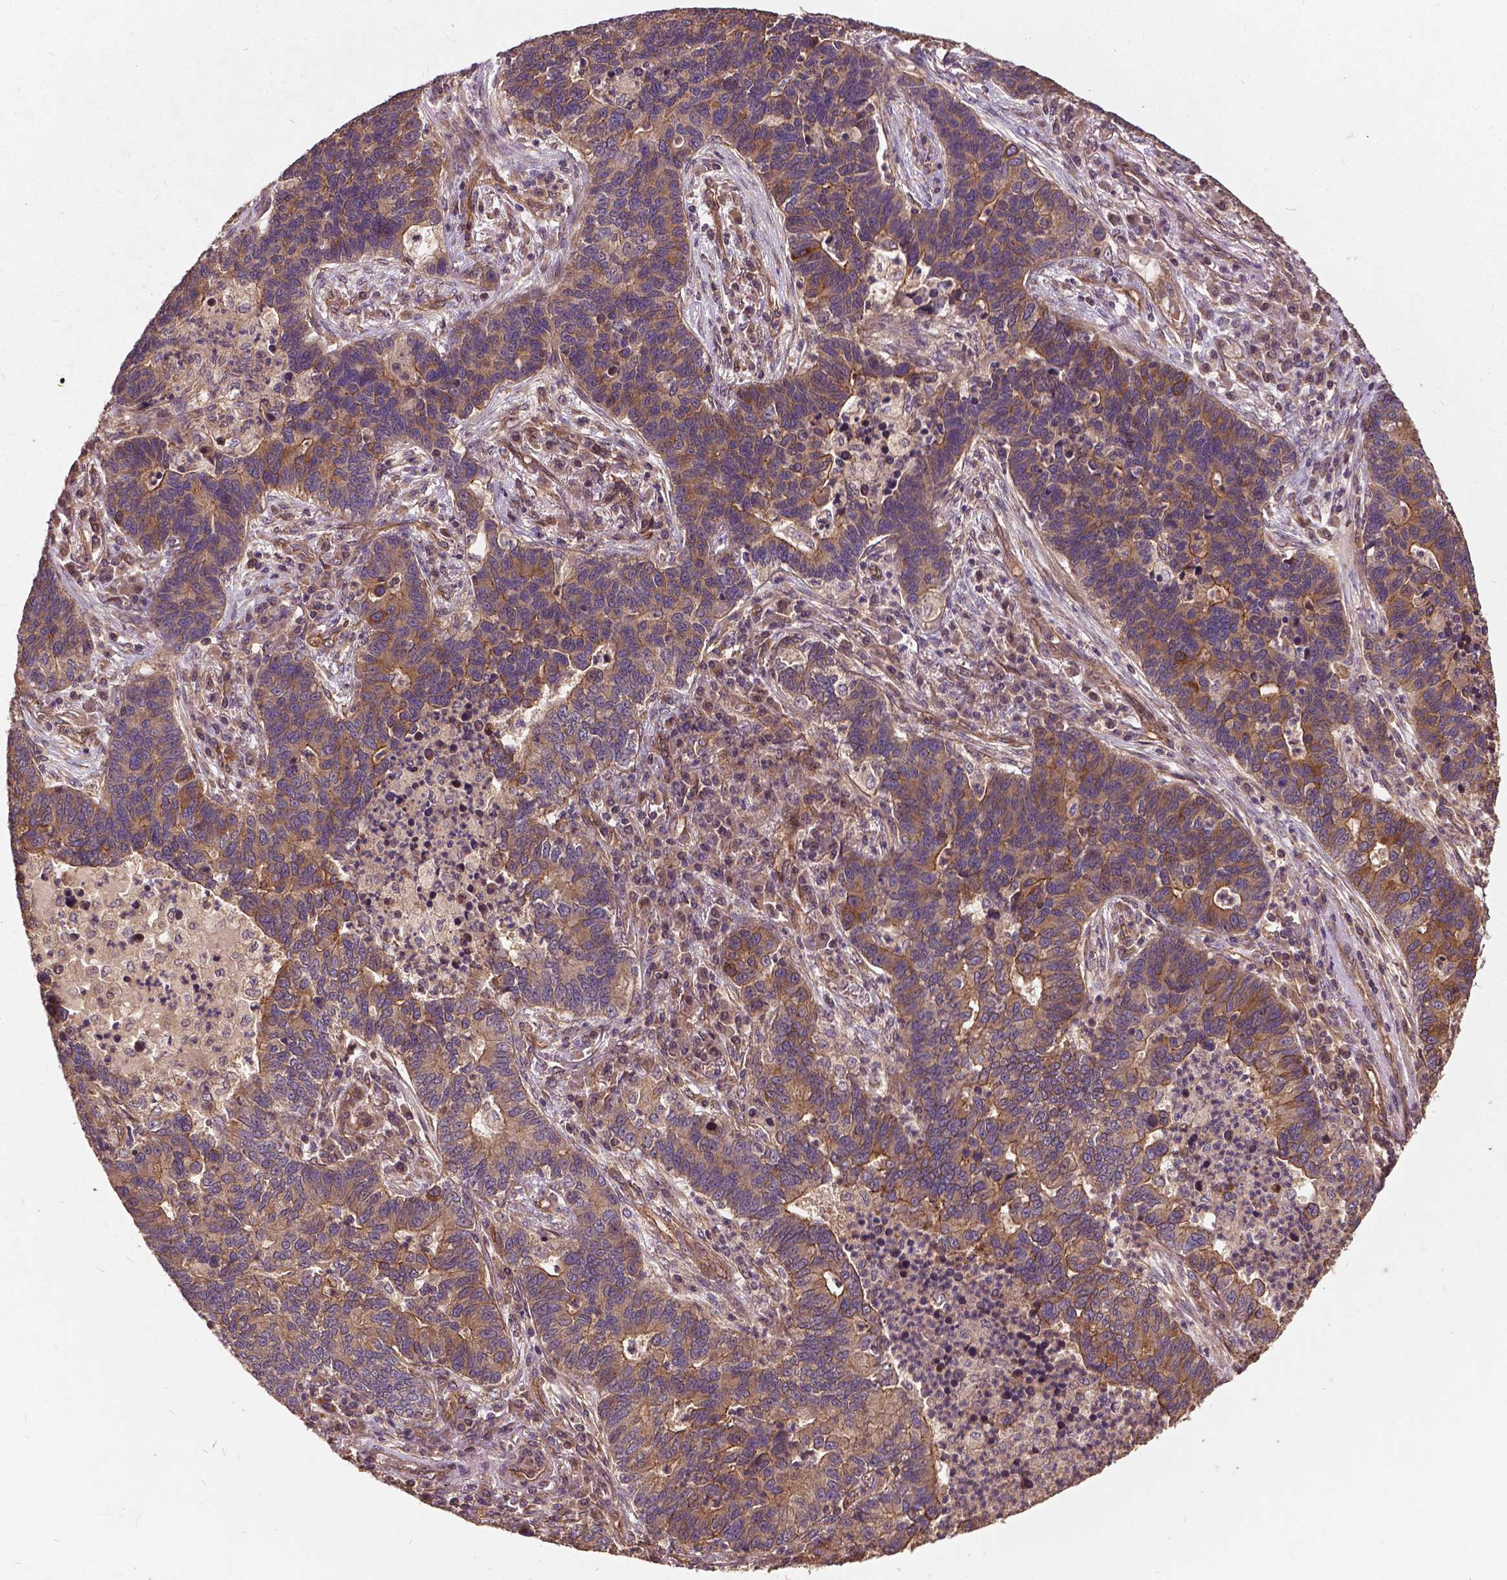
{"staining": {"intensity": "moderate", "quantity": "25%-75%", "location": "cytoplasmic/membranous"}, "tissue": "lung cancer", "cell_type": "Tumor cells", "image_type": "cancer", "snomed": [{"axis": "morphology", "description": "Adenocarcinoma, NOS"}, {"axis": "topography", "description": "Lung"}], "caption": "There is medium levels of moderate cytoplasmic/membranous positivity in tumor cells of lung cancer (adenocarcinoma), as demonstrated by immunohistochemical staining (brown color).", "gene": "UBXN2A", "patient": {"sex": "female", "age": 57}}